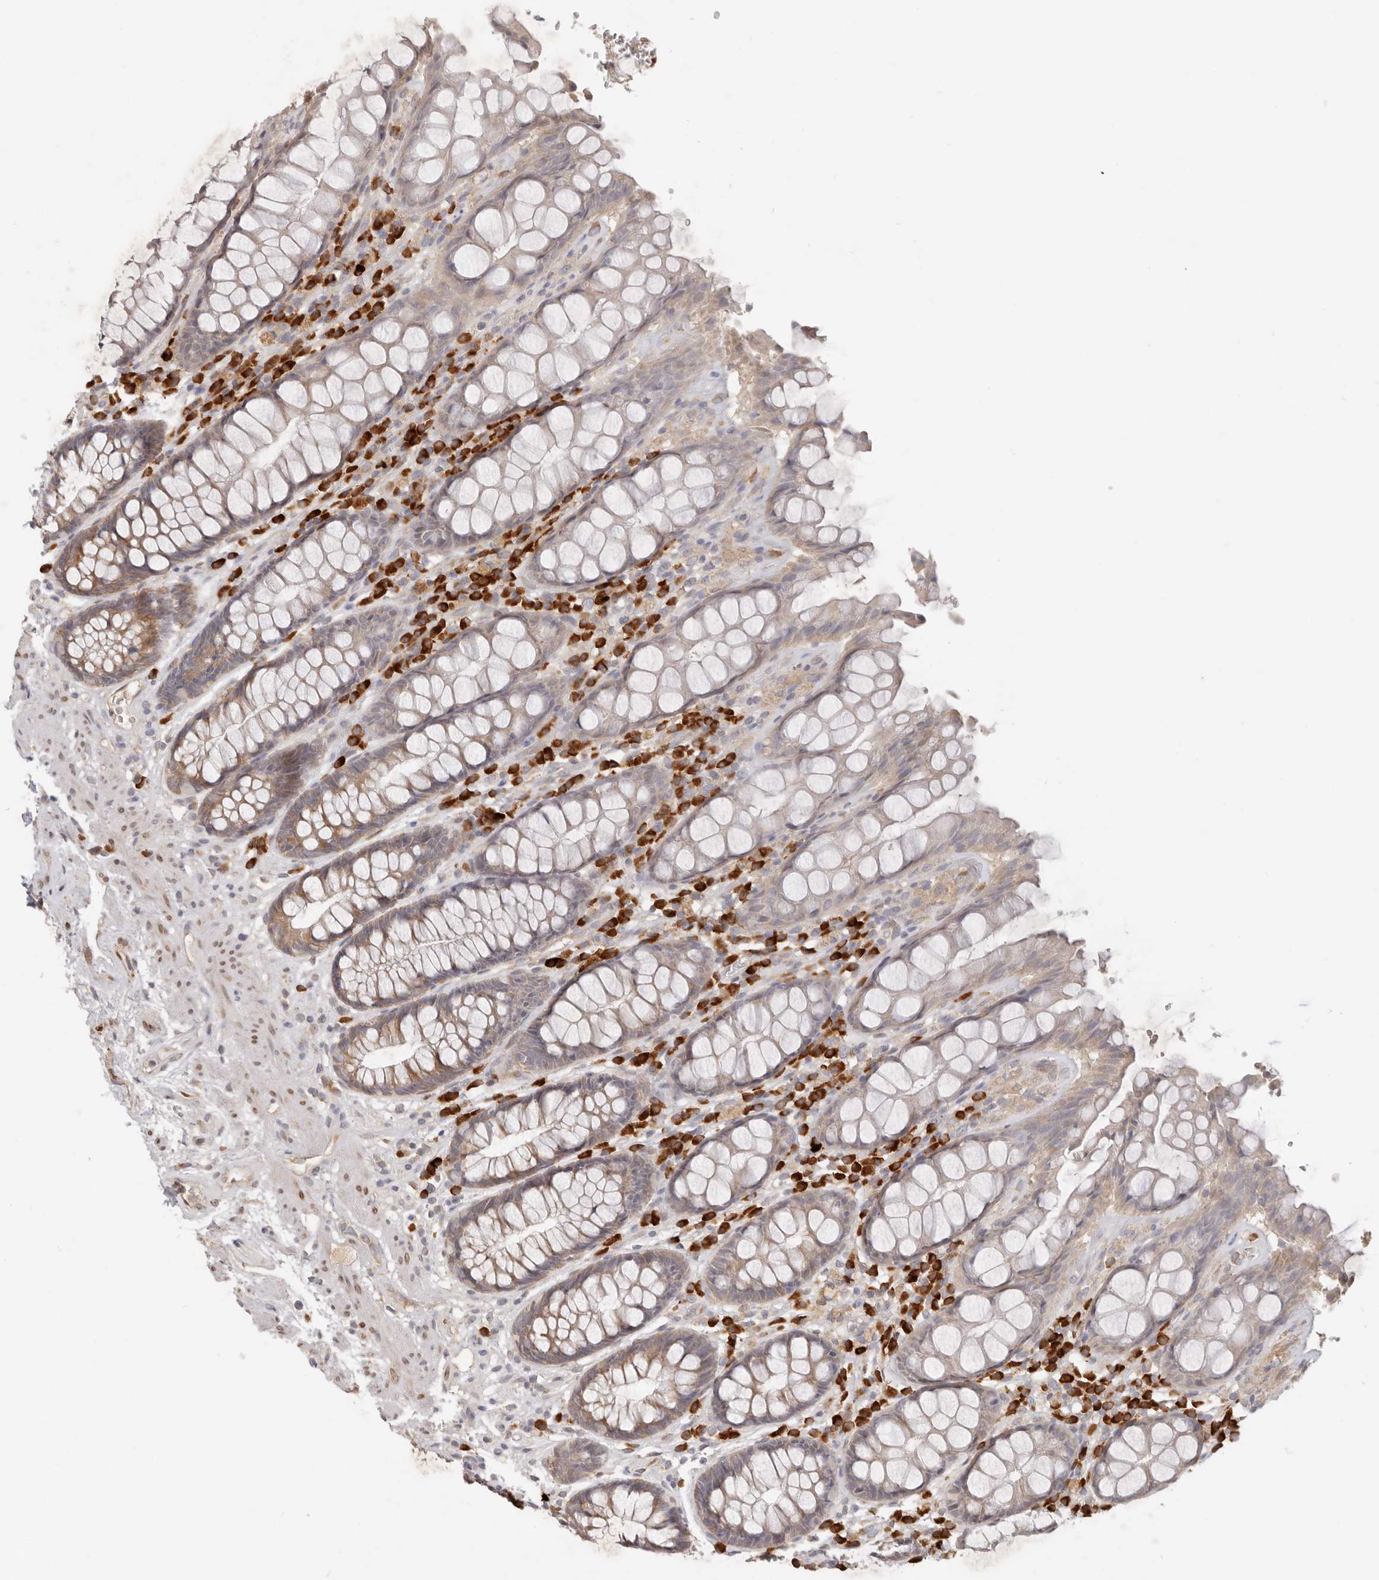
{"staining": {"intensity": "moderate", "quantity": "25%-75%", "location": "cytoplasmic/membranous"}, "tissue": "rectum", "cell_type": "Glandular cells", "image_type": "normal", "snomed": [{"axis": "morphology", "description": "Normal tissue, NOS"}, {"axis": "topography", "description": "Rectum"}], "caption": "Rectum stained with DAB immunohistochemistry shows medium levels of moderate cytoplasmic/membranous staining in approximately 25%-75% of glandular cells. (DAB (3,3'-diaminobenzidine) = brown stain, brightfield microscopy at high magnification).", "gene": "PABPC4", "patient": {"sex": "male", "age": 64}}